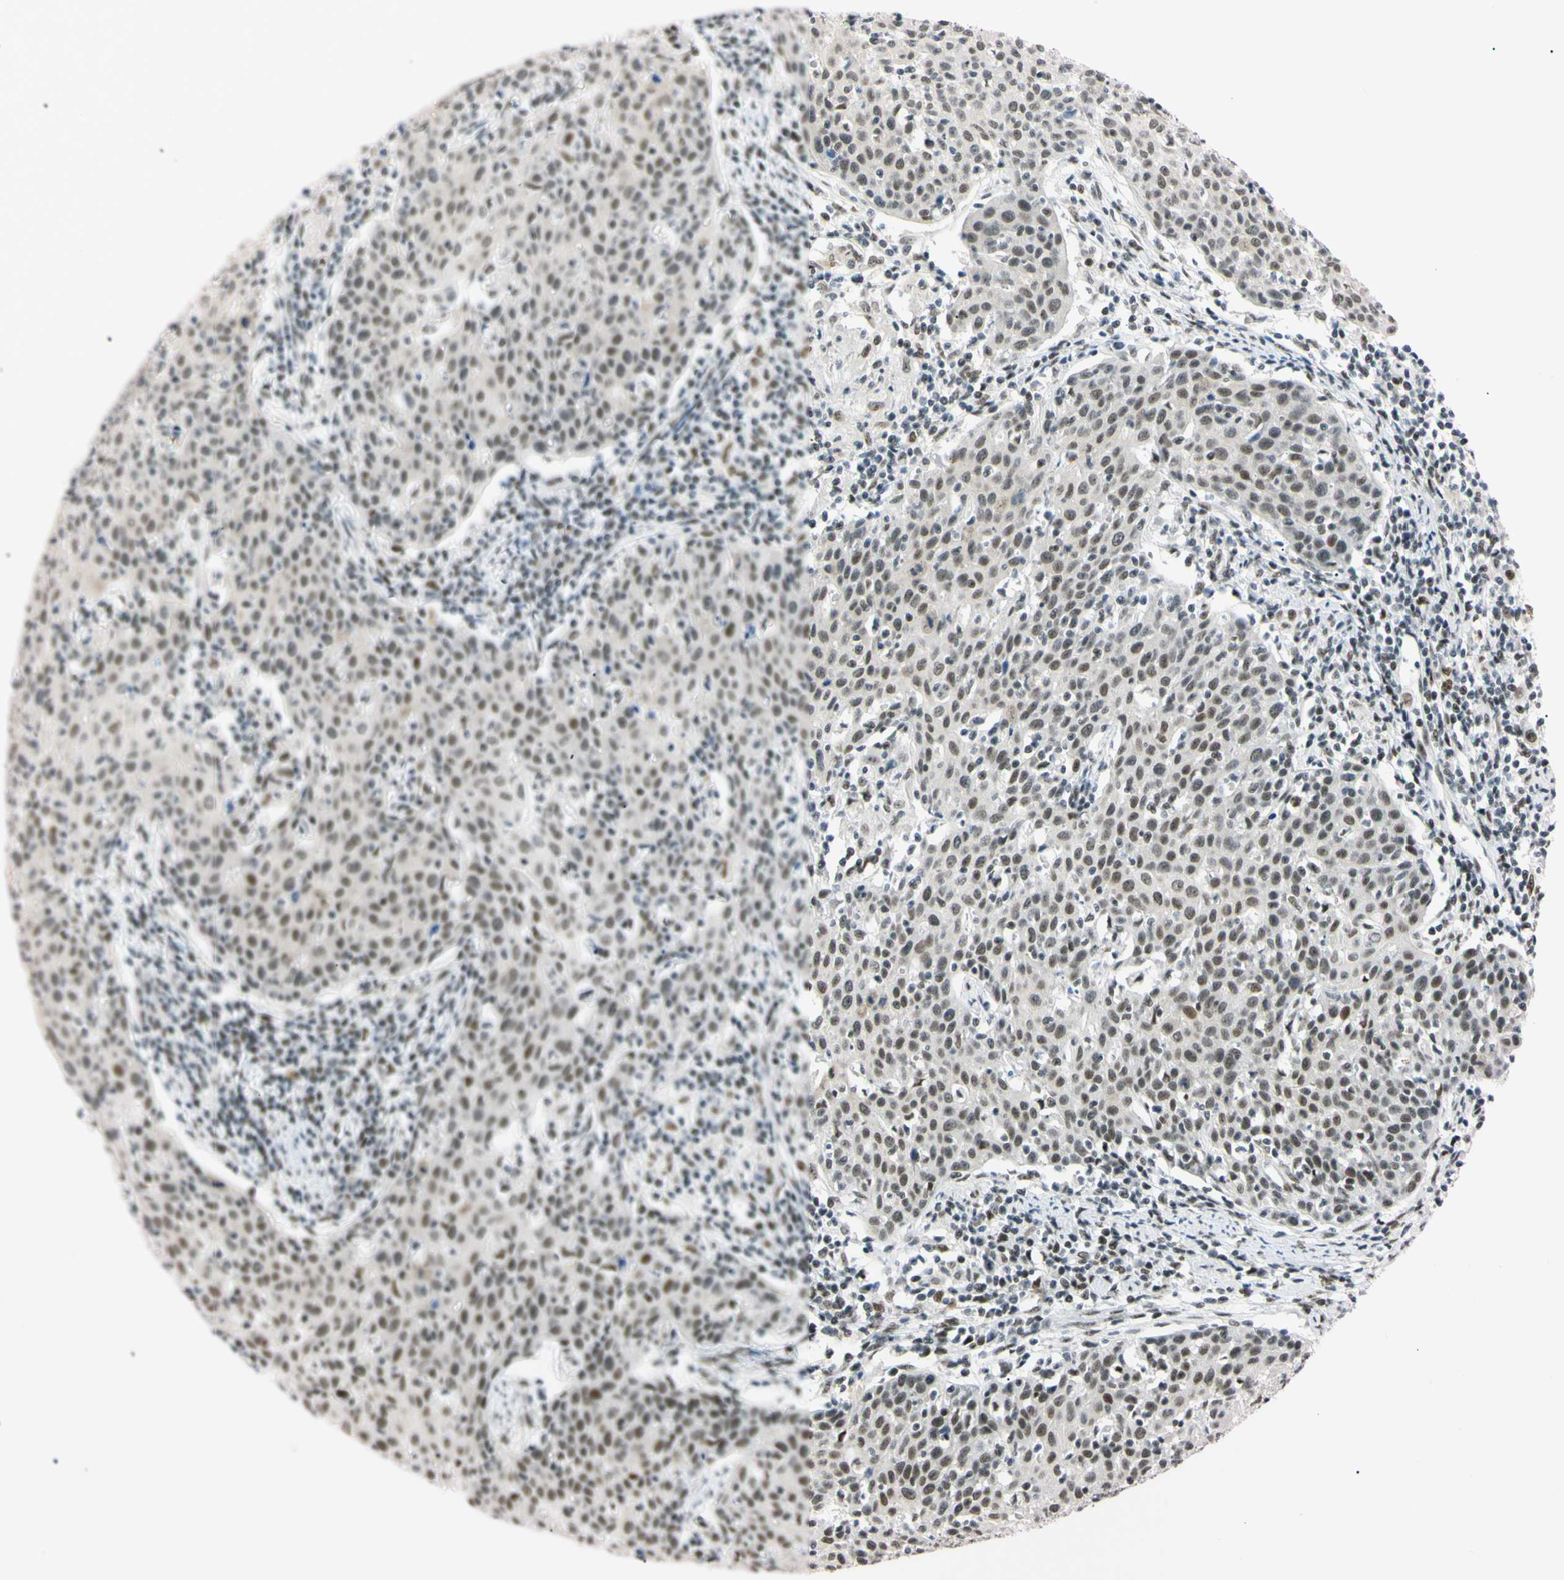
{"staining": {"intensity": "weak", "quantity": "25%-75%", "location": "nuclear"}, "tissue": "cervical cancer", "cell_type": "Tumor cells", "image_type": "cancer", "snomed": [{"axis": "morphology", "description": "Squamous cell carcinoma, NOS"}, {"axis": "topography", "description": "Cervix"}], "caption": "Tumor cells display weak nuclear staining in approximately 25%-75% of cells in cervical cancer (squamous cell carcinoma).", "gene": "ZNF134", "patient": {"sex": "female", "age": 38}}